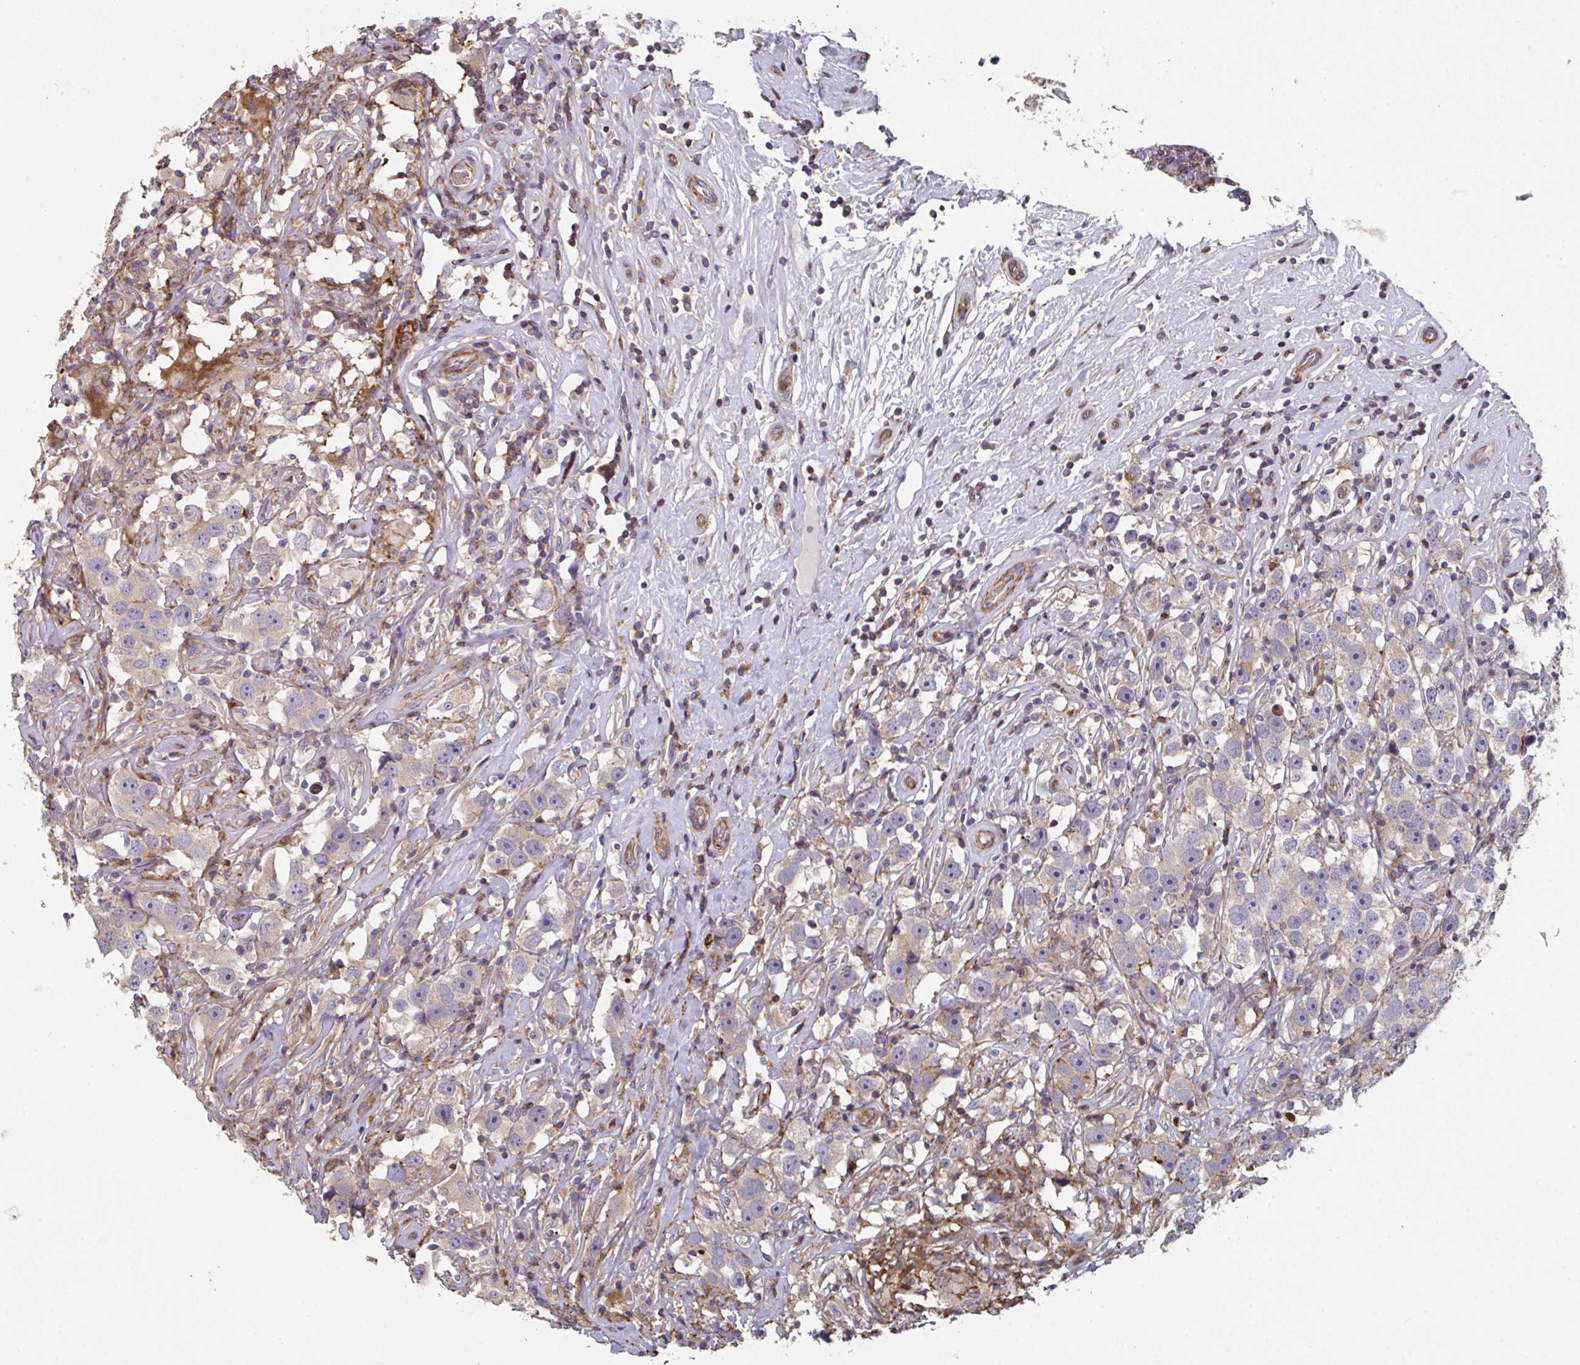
{"staining": {"intensity": "weak", "quantity": "25%-75%", "location": "cytoplasmic/membranous"}, "tissue": "testis cancer", "cell_type": "Tumor cells", "image_type": "cancer", "snomed": [{"axis": "morphology", "description": "Seminoma, NOS"}, {"axis": "topography", "description": "Testis"}], "caption": "Immunohistochemistry (IHC) of testis cancer (seminoma) shows low levels of weak cytoplasmic/membranous positivity in about 25%-75% of tumor cells.", "gene": "FZD2", "patient": {"sex": "male", "age": 49}}